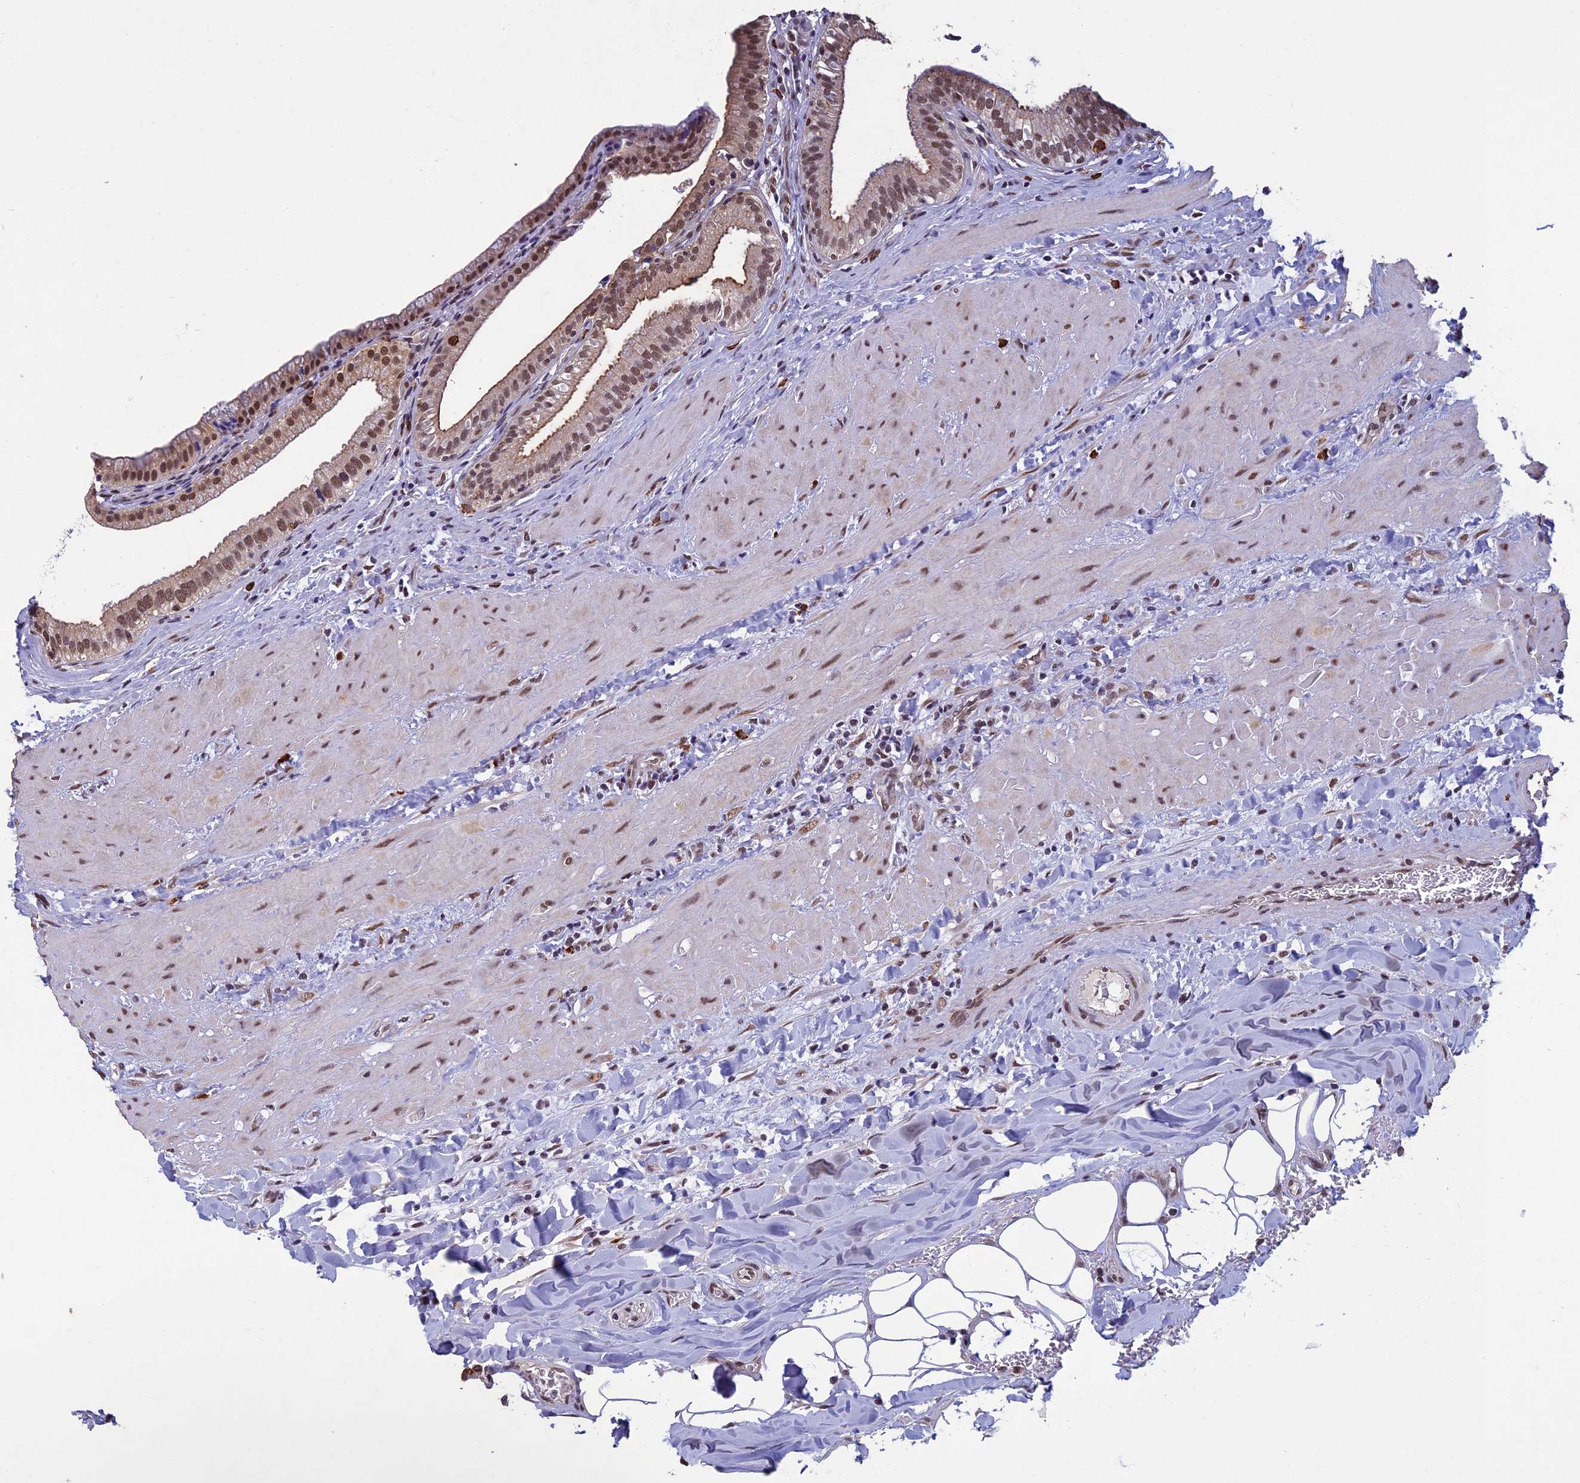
{"staining": {"intensity": "moderate", "quantity": ">75%", "location": "cytoplasmic/membranous,nuclear"}, "tissue": "gallbladder", "cell_type": "Glandular cells", "image_type": "normal", "snomed": [{"axis": "morphology", "description": "Normal tissue, NOS"}, {"axis": "topography", "description": "Gallbladder"}], "caption": "A brown stain highlights moderate cytoplasmic/membranous,nuclear staining of a protein in glandular cells of normal human gallbladder. (DAB (3,3'-diaminobenzidine) IHC with brightfield microscopy, high magnification).", "gene": "RNF40", "patient": {"sex": "male", "age": 24}}